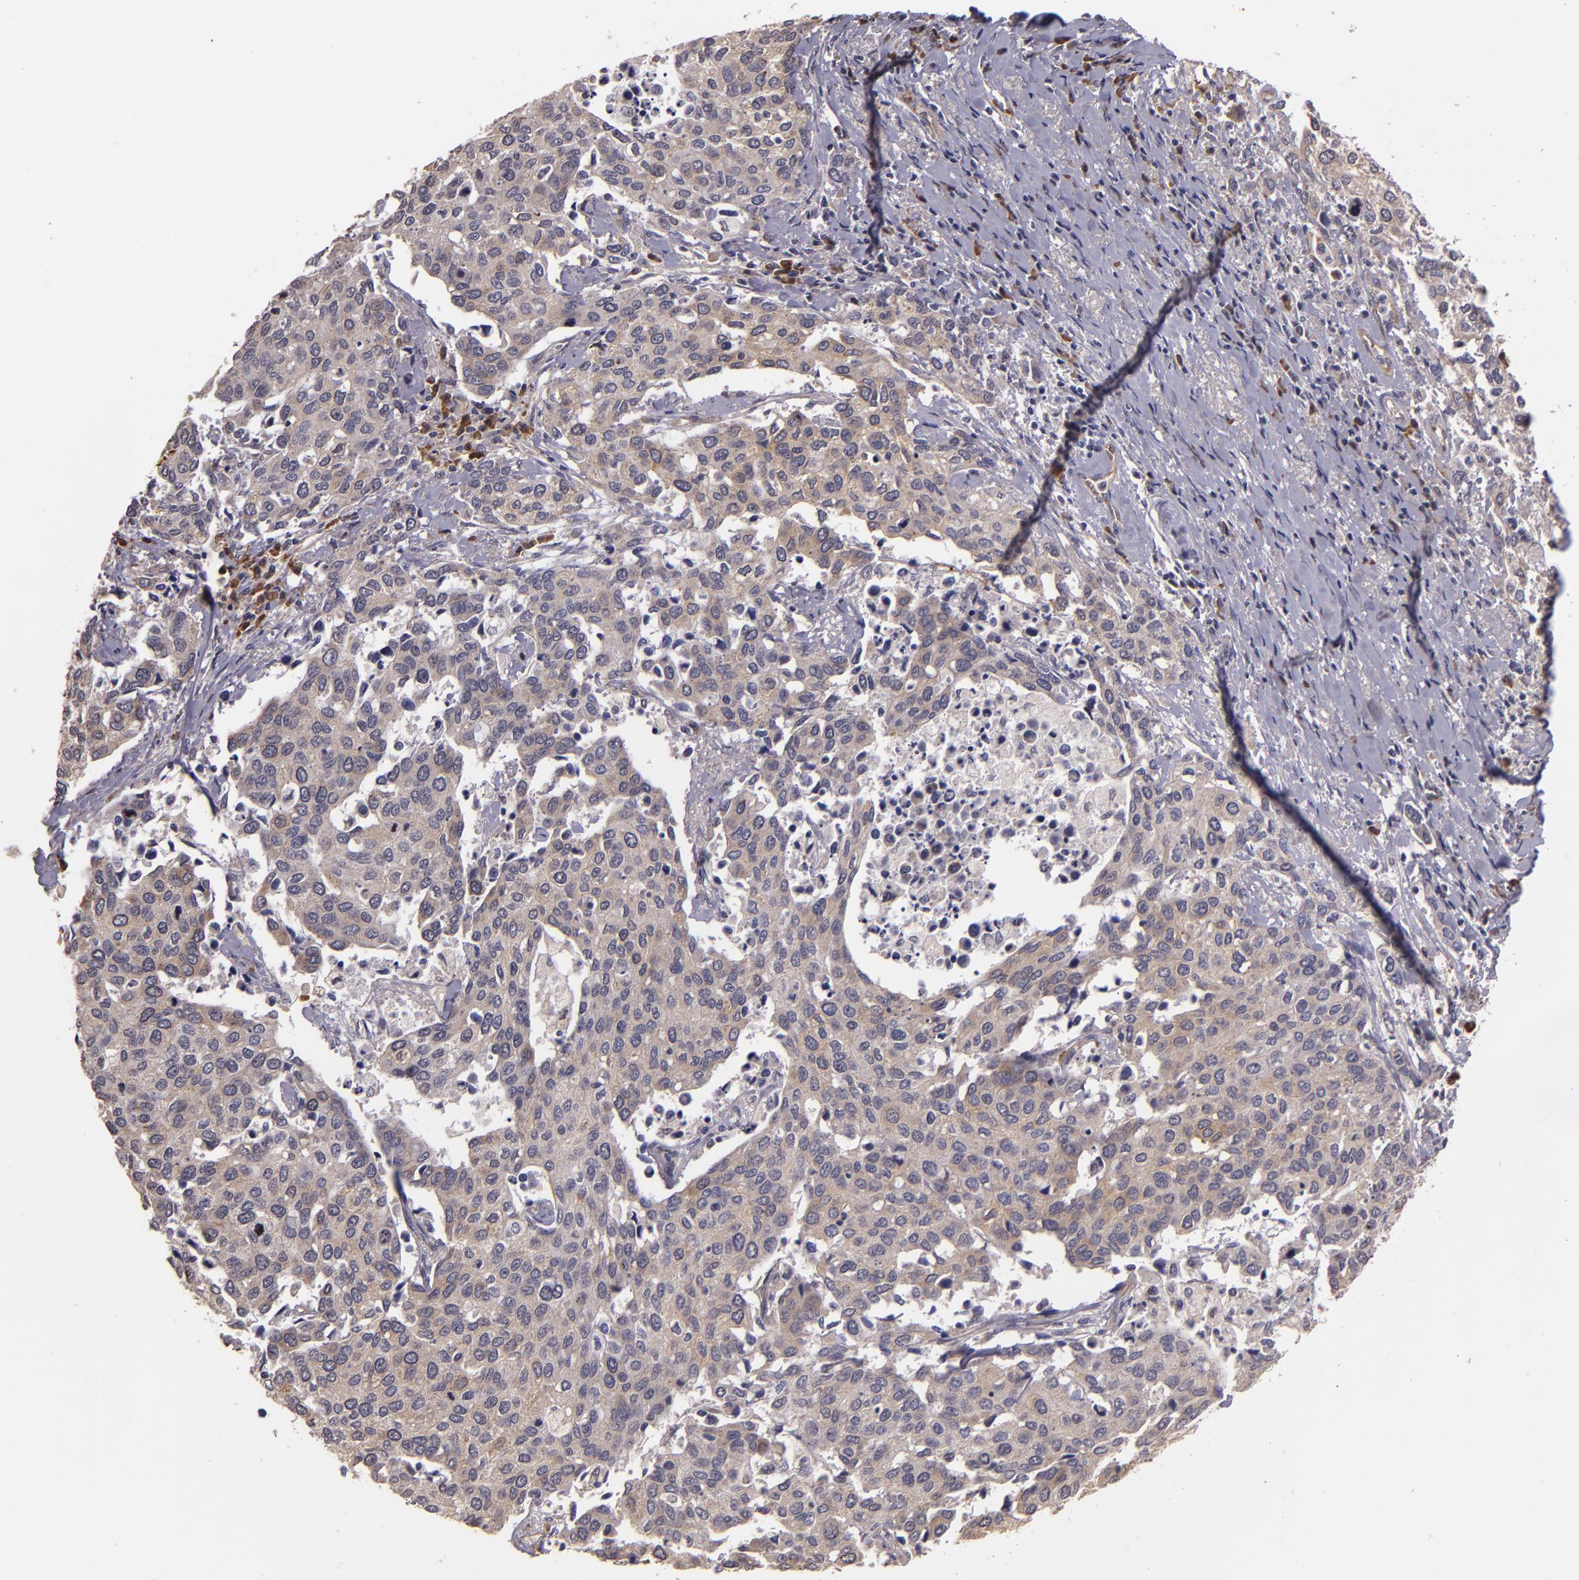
{"staining": {"intensity": "weak", "quantity": "<25%", "location": "cytoplasmic/membranous"}, "tissue": "cervical cancer", "cell_type": "Tumor cells", "image_type": "cancer", "snomed": [{"axis": "morphology", "description": "Squamous cell carcinoma, NOS"}, {"axis": "topography", "description": "Cervix"}], "caption": "Human cervical squamous cell carcinoma stained for a protein using immunohistochemistry (IHC) exhibits no expression in tumor cells.", "gene": "SYTL4", "patient": {"sex": "female", "age": 54}}